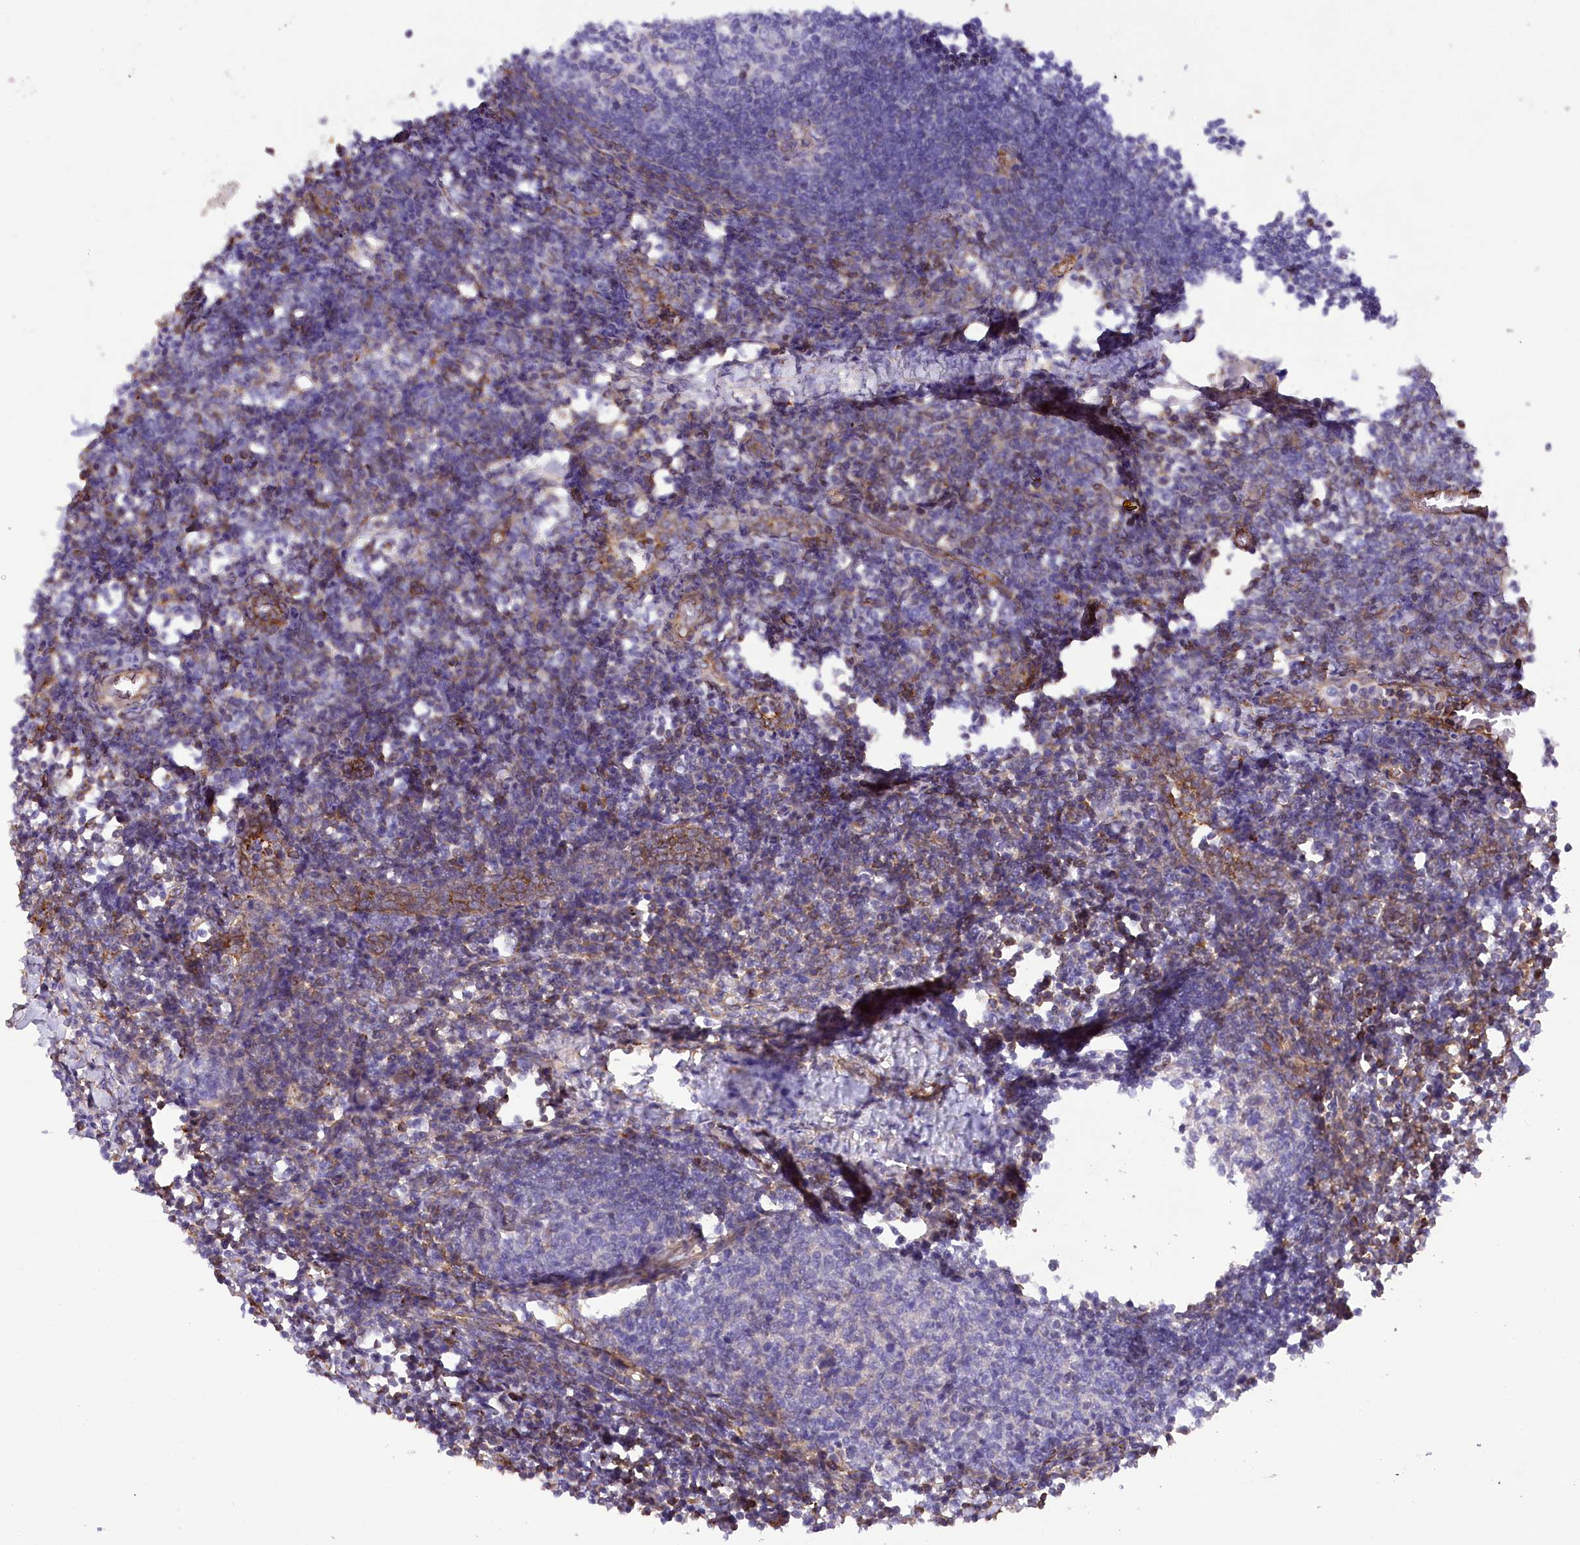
{"staining": {"intensity": "negative", "quantity": "none", "location": "none"}, "tissue": "lymph node", "cell_type": "Germinal center cells", "image_type": "normal", "snomed": [{"axis": "morphology", "description": "Normal tissue, NOS"}, {"axis": "morphology", "description": "Malignant melanoma, Metastatic site"}, {"axis": "topography", "description": "Lymph node"}], "caption": "A histopathology image of lymph node stained for a protein exhibits no brown staining in germinal center cells. The staining was performed using DAB to visualize the protein expression in brown, while the nuclei were stained in blue with hematoxylin (Magnification: 20x).", "gene": "SYNPO2", "patient": {"sex": "male", "age": 41}}